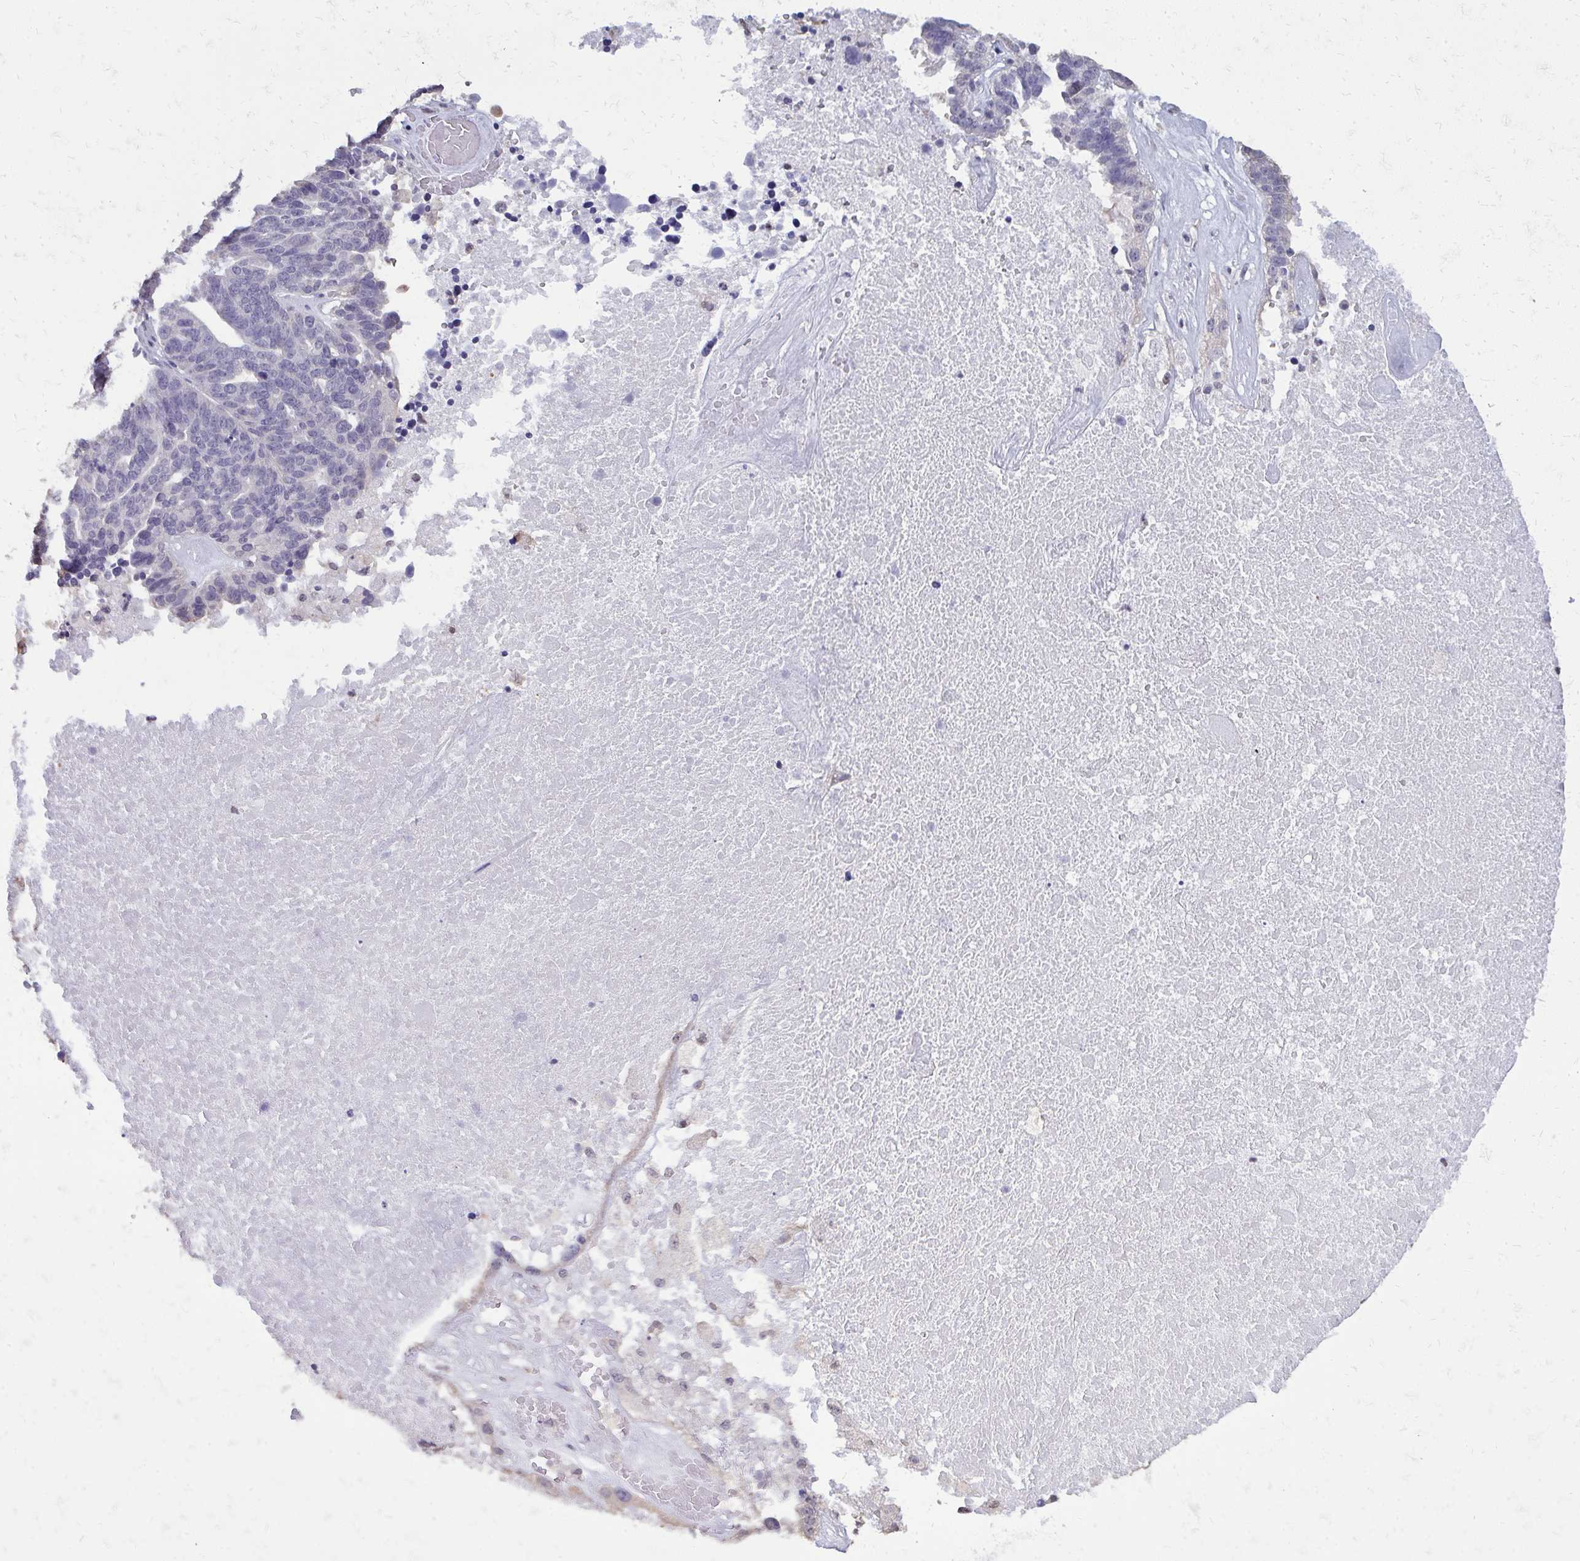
{"staining": {"intensity": "negative", "quantity": "none", "location": "none"}, "tissue": "ovarian cancer", "cell_type": "Tumor cells", "image_type": "cancer", "snomed": [{"axis": "morphology", "description": "Cystadenocarcinoma, serous, NOS"}, {"axis": "topography", "description": "Ovary"}], "caption": "This histopathology image is of serous cystadenocarcinoma (ovarian) stained with immunohistochemistry (IHC) to label a protein in brown with the nuclei are counter-stained blue. There is no staining in tumor cells. (Stains: DAB IHC with hematoxylin counter stain, Microscopy: brightfield microscopy at high magnification).", "gene": "AKAP5", "patient": {"sex": "female", "age": 59}}